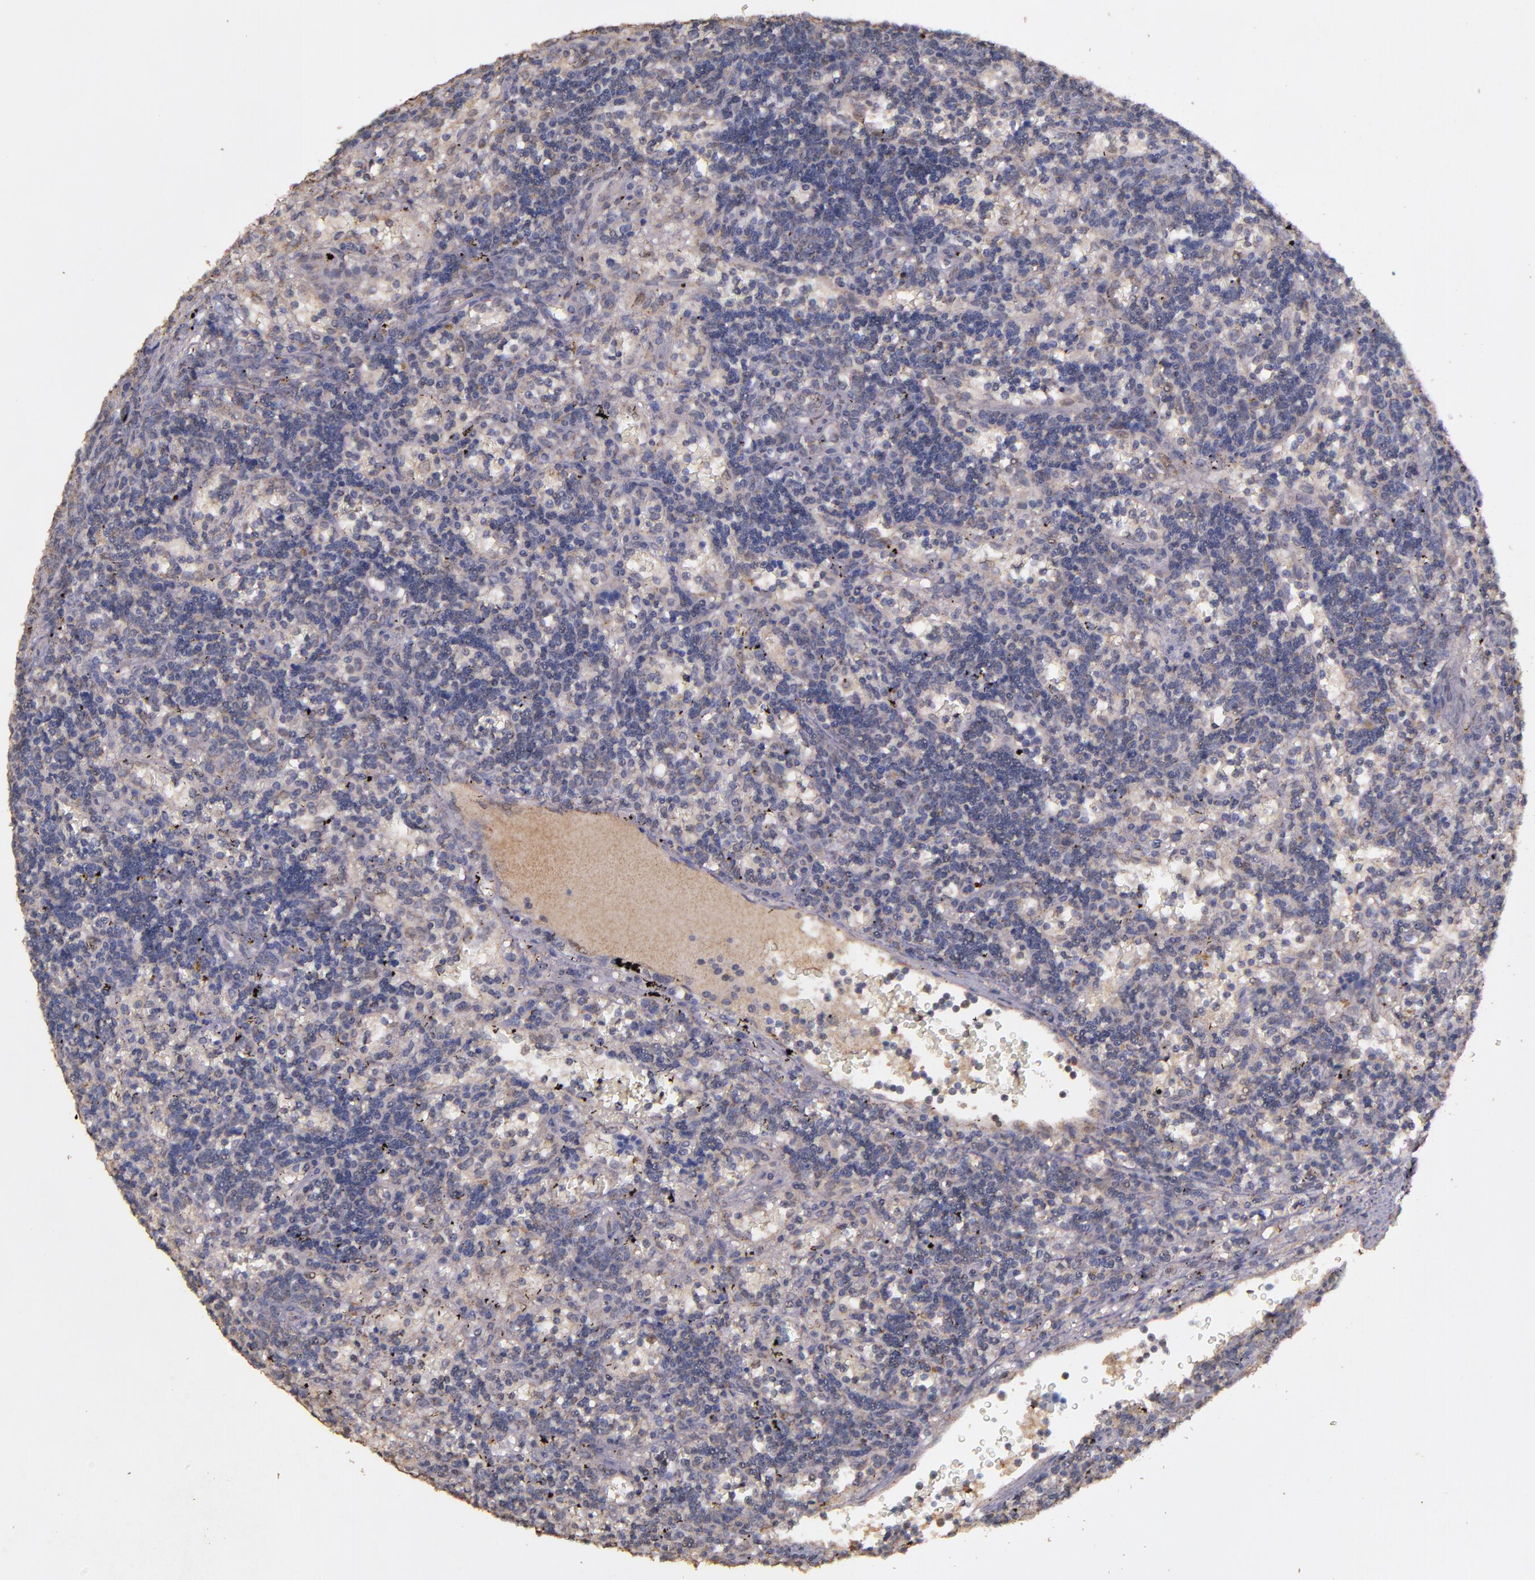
{"staining": {"intensity": "negative", "quantity": "none", "location": "none"}, "tissue": "lymphoma", "cell_type": "Tumor cells", "image_type": "cancer", "snomed": [{"axis": "morphology", "description": "Malignant lymphoma, non-Hodgkin's type, Low grade"}, {"axis": "topography", "description": "Spleen"}], "caption": "Malignant lymphoma, non-Hodgkin's type (low-grade) stained for a protein using immunohistochemistry reveals no expression tumor cells.", "gene": "HECTD1", "patient": {"sex": "male", "age": 60}}